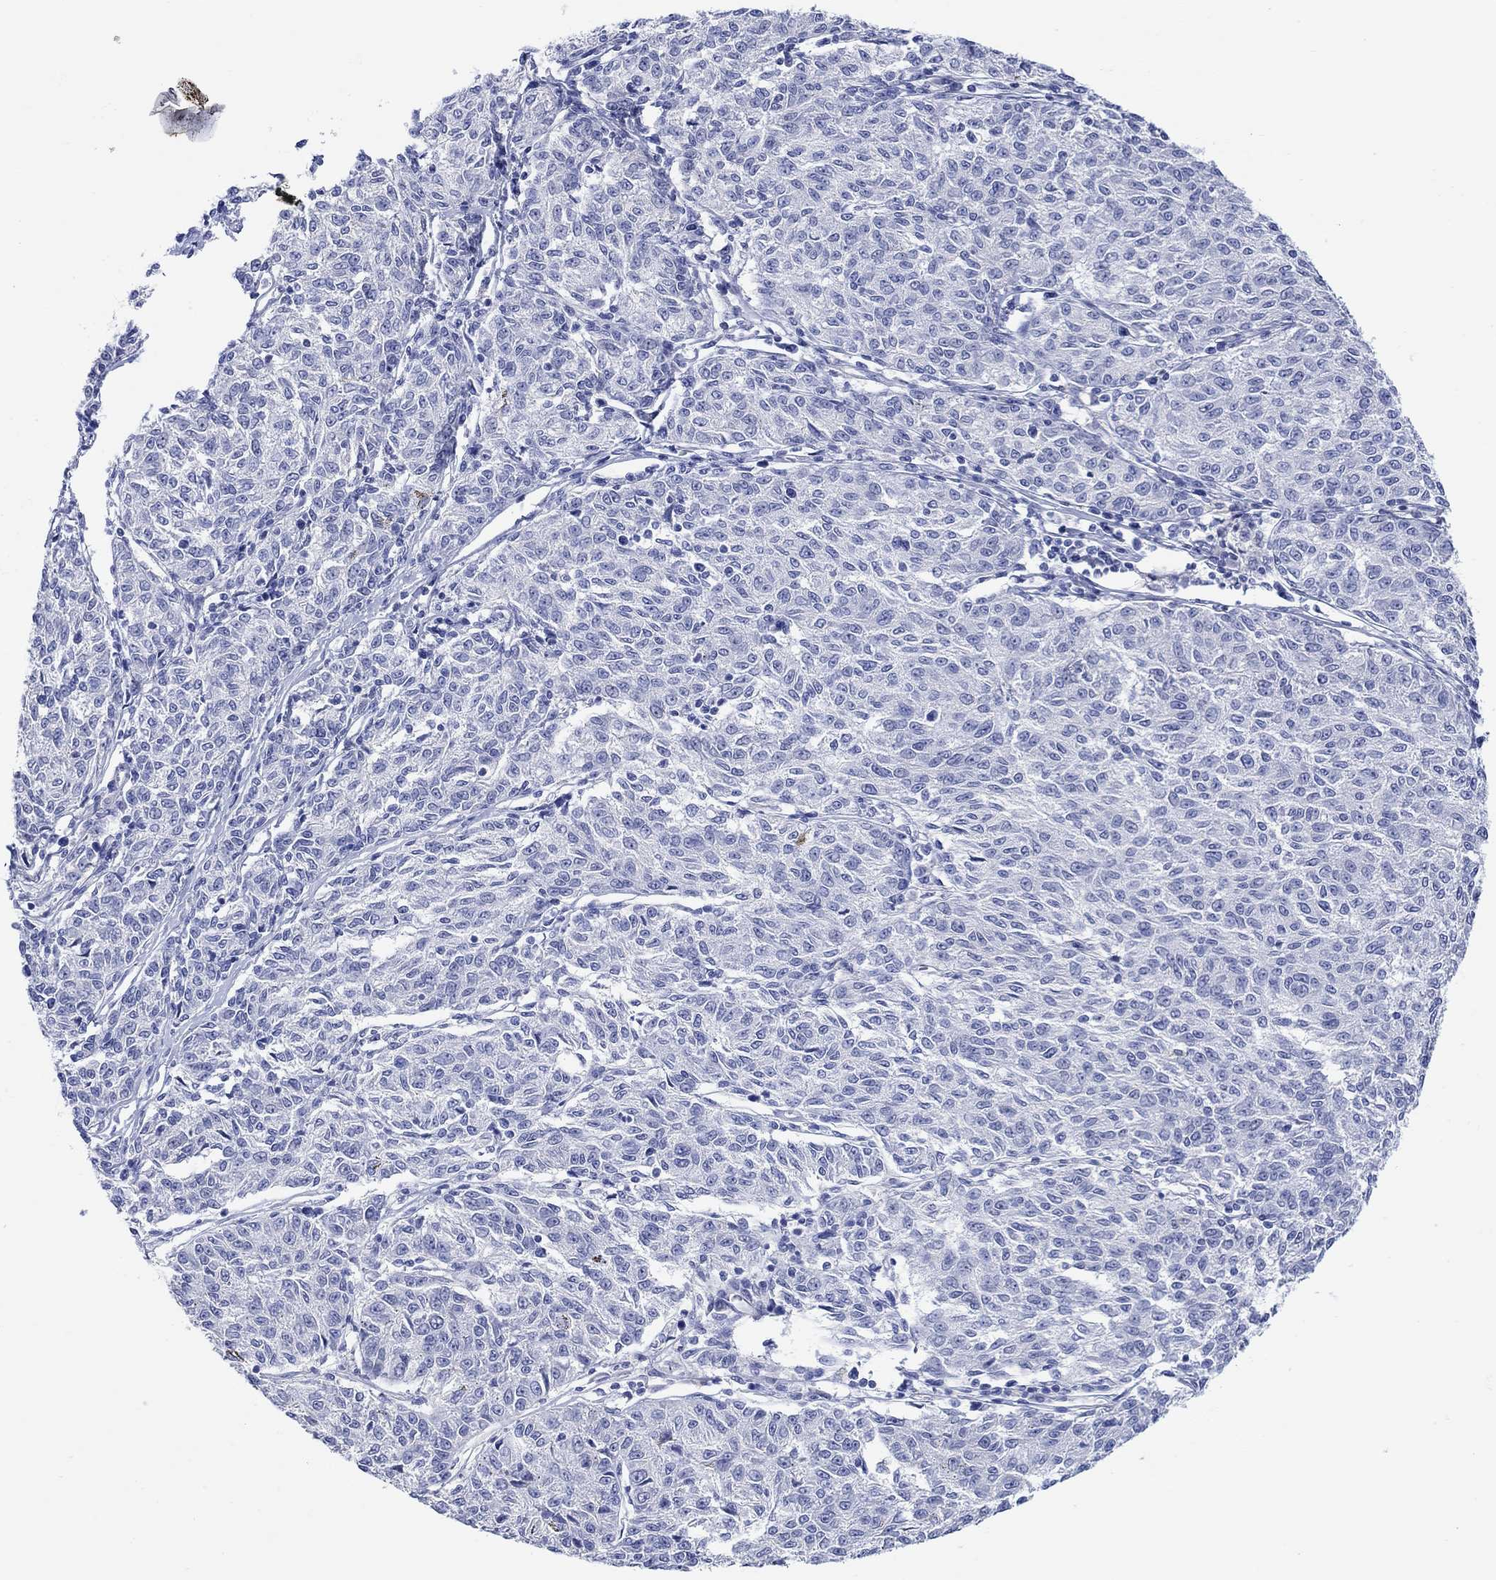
{"staining": {"intensity": "negative", "quantity": "none", "location": "none"}, "tissue": "melanoma", "cell_type": "Tumor cells", "image_type": "cancer", "snomed": [{"axis": "morphology", "description": "Malignant melanoma, NOS"}, {"axis": "topography", "description": "Skin"}], "caption": "The image demonstrates no staining of tumor cells in malignant melanoma. (DAB (3,3'-diaminobenzidine) immunohistochemistry, high magnification).", "gene": "KRT222", "patient": {"sex": "female", "age": 72}}